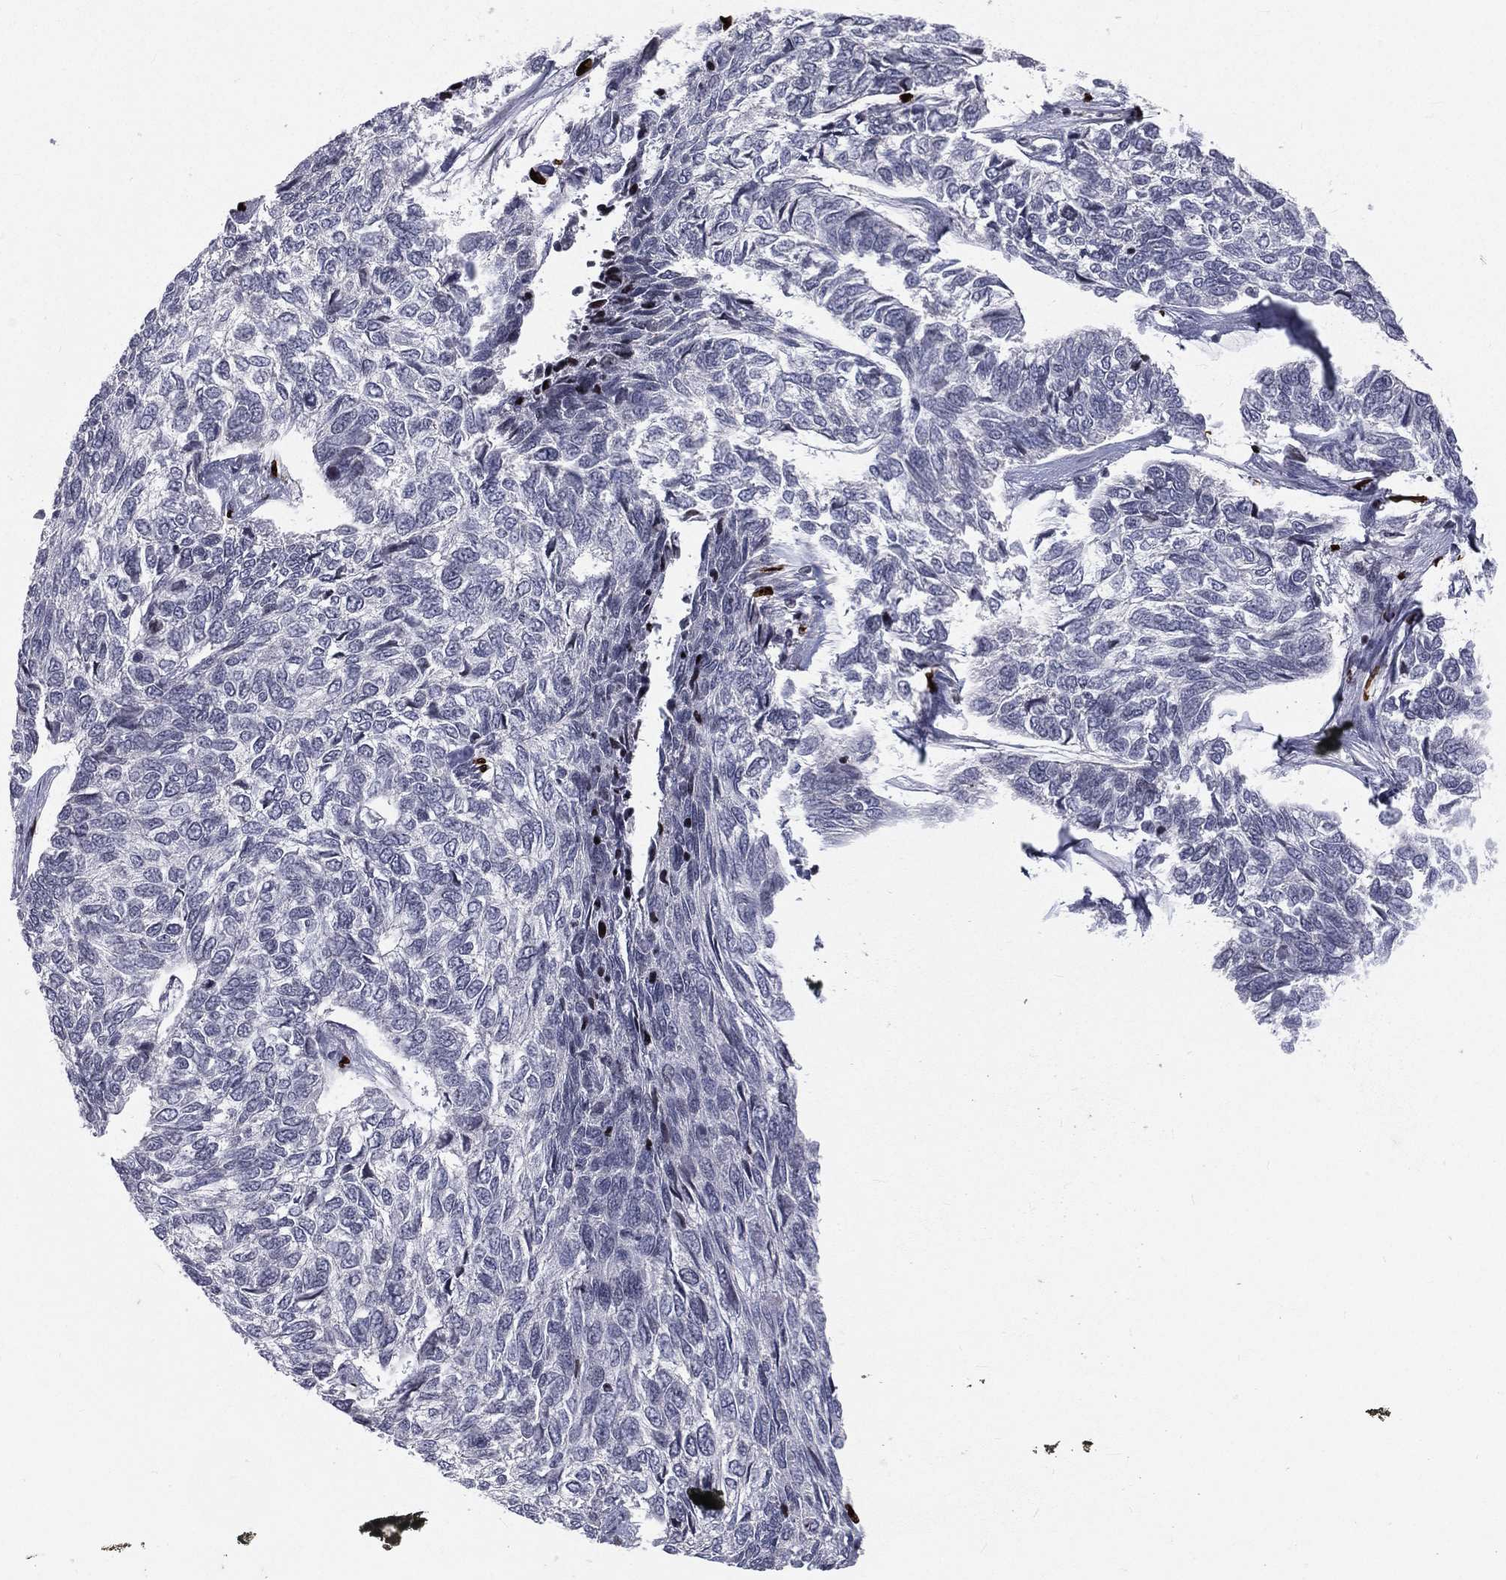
{"staining": {"intensity": "negative", "quantity": "none", "location": "none"}, "tissue": "skin cancer", "cell_type": "Tumor cells", "image_type": "cancer", "snomed": [{"axis": "morphology", "description": "Basal cell carcinoma"}, {"axis": "topography", "description": "Skin"}], "caption": "There is no significant positivity in tumor cells of skin cancer. Nuclei are stained in blue.", "gene": "MNDA", "patient": {"sex": "female", "age": 65}}